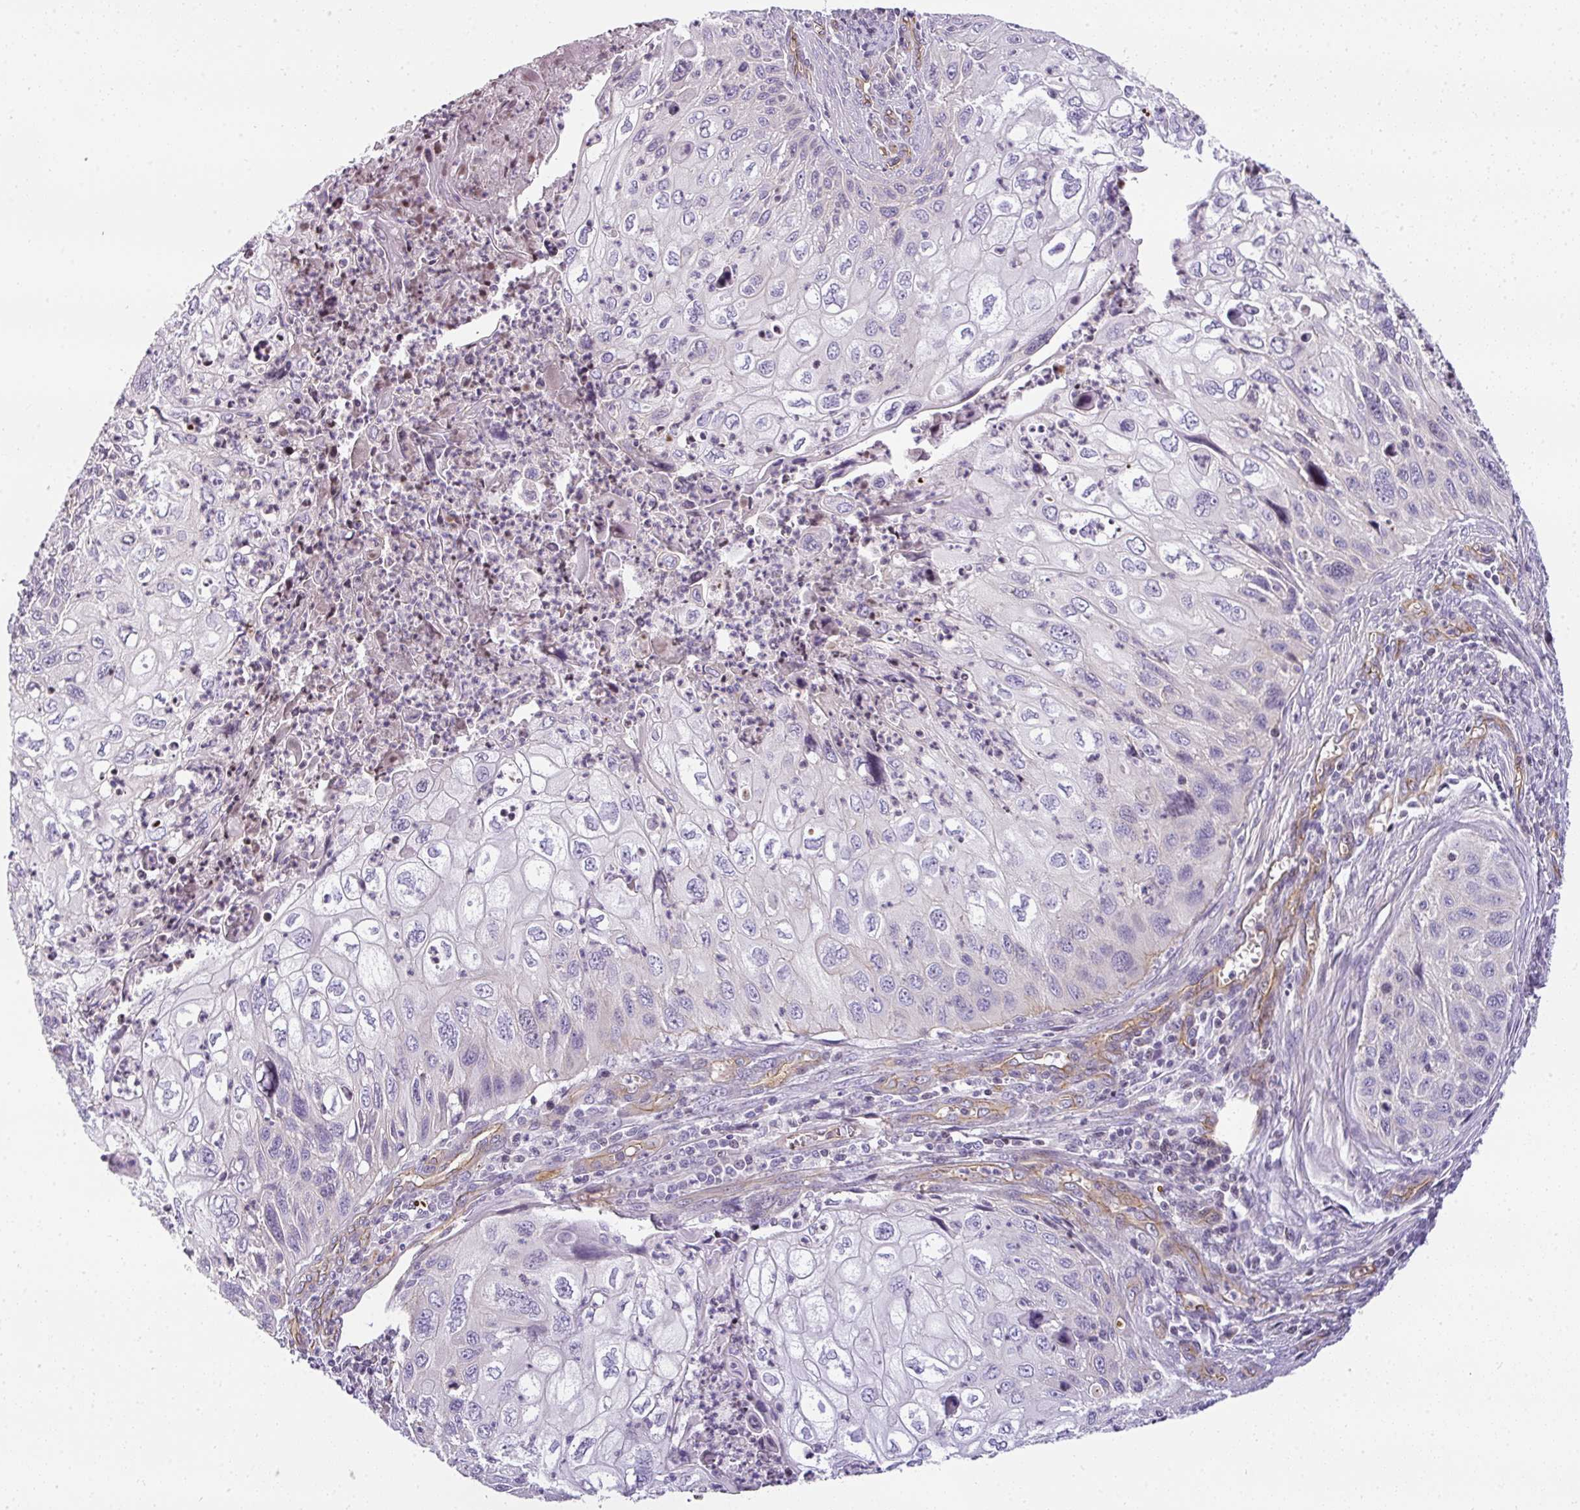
{"staining": {"intensity": "negative", "quantity": "none", "location": "none"}, "tissue": "cervical cancer", "cell_type": "Tumor cells", "image_type": "cancer", "snomed": [{"axis": "morphology", "description": "Squamous cell carcinoma, NOS"}, {"axis": "topography", "description": "Cervix"}], "caption": "Tumor cells show no significant staining in cervical cancer. The staining was performed using DAB (3,3'-diaminobenzidine) to visualize the protein expression in brown, while the nuclei were stained in blue with hematoxylin (Magnification: 20x).", "gene": "OR11H4", "patient": {"sex": "female", "age": 70}}